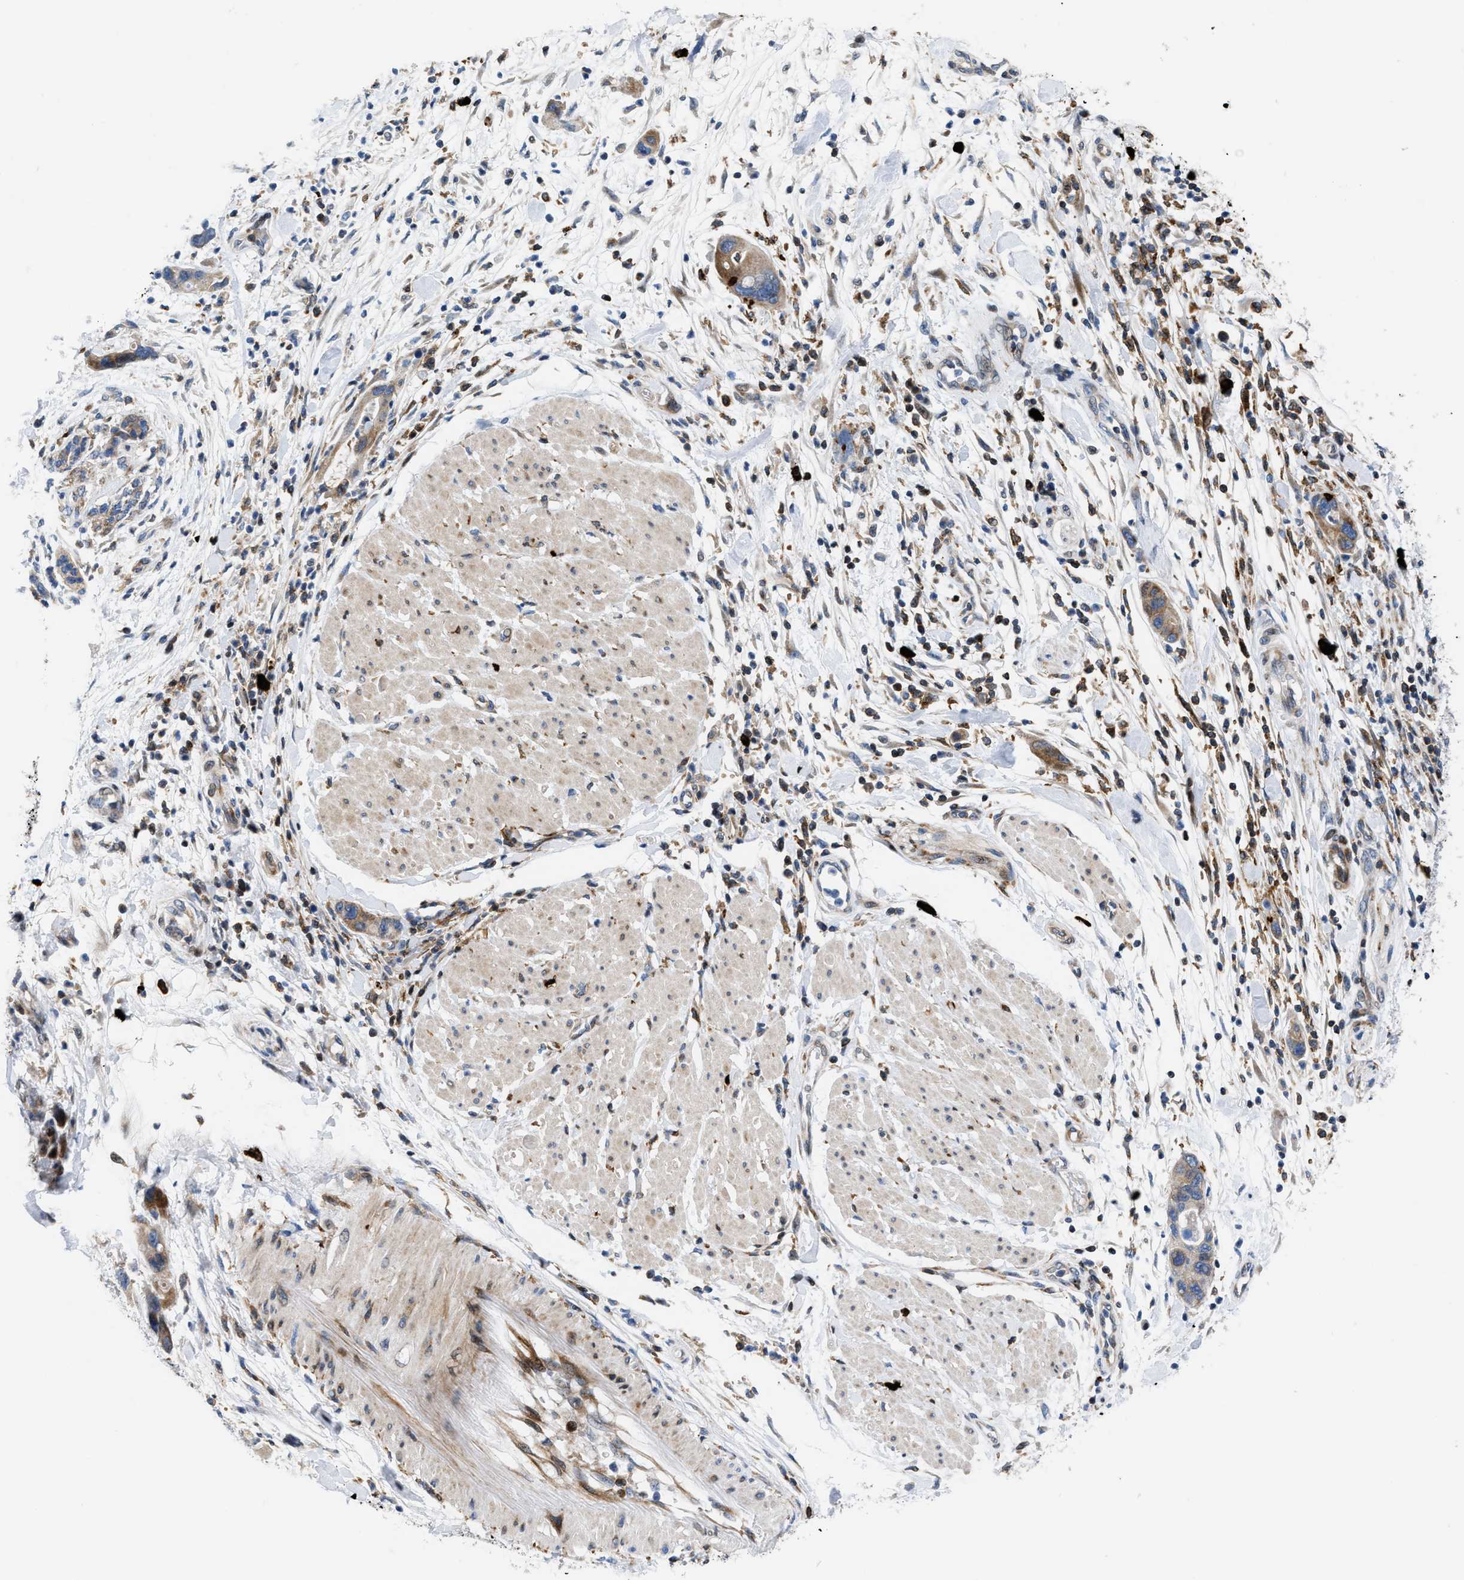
{"staining": {"intensity": "moderate", "quantity": ">75%", "location": "cytoplasmic/membranous"}, "tissue": "pancreatic cancer", "cell_type": "Tumor cells", "image_type": "cancer", "snomed": [{"axis": "morphology", "description": "Normal tissue, NOS"}, {"axis": "morphology", "description": "Adenocarcinoma, NOS"}, {"axis": "topography", "description": "Pancreas"}], "caption": "Pancreatic cancer stained for a protein exhibits moderate cytoplasmic/membranous positivity in tumor cells.", "gene": "ATP9A", "patient": {"sex": "female", "age": 71}}